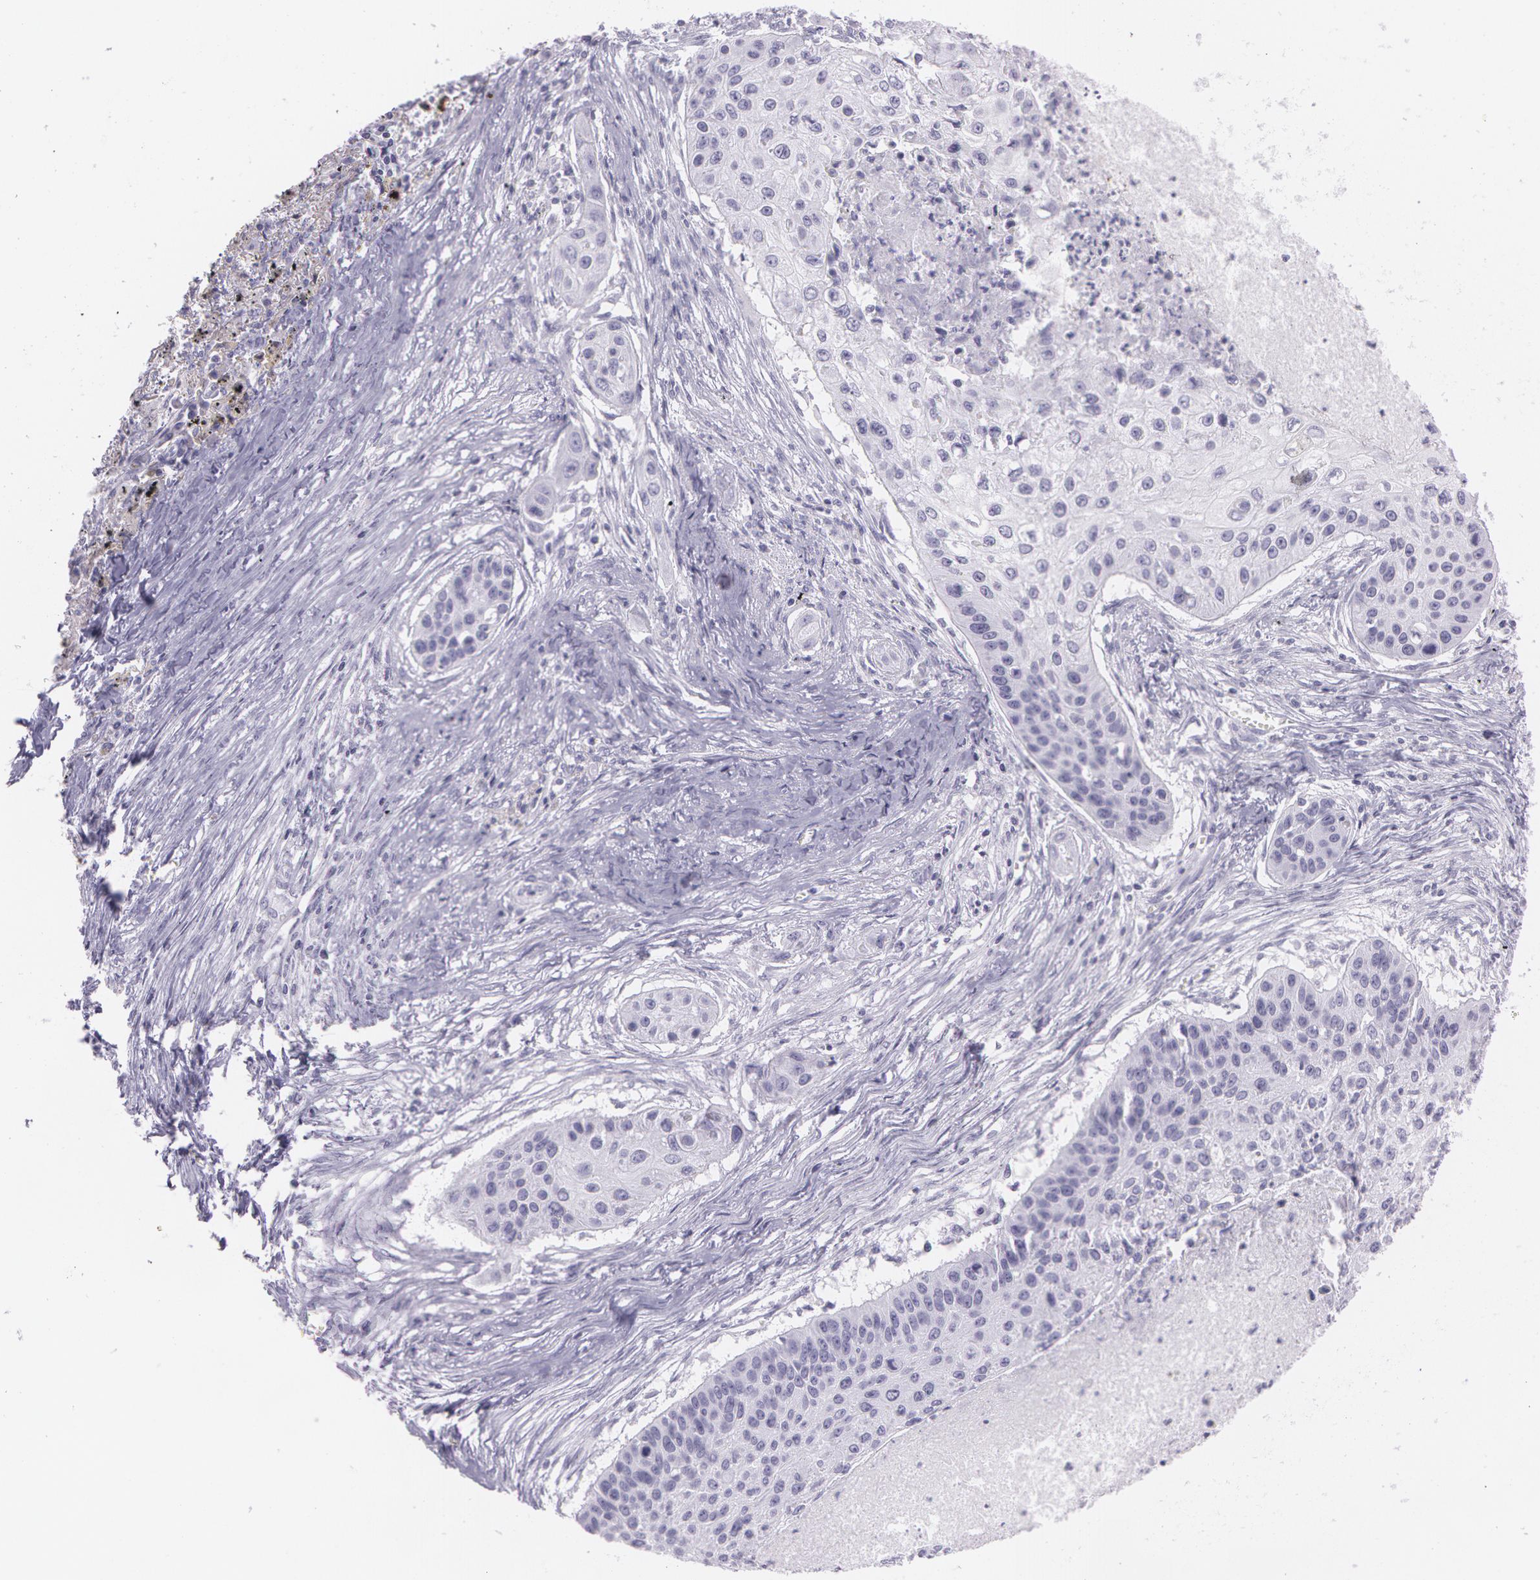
{"staining": {"intensity": "negative", "quantity": "none", "location": "none"}, "tissue": "lung cancer", "cell_type": "Tumor cells", "image_type": "cancer", "snomed": [{"axis": "morphology", "description": "Squamous cell carcinoma, NOS"}, {"axis": "topography", "description": "Lung"}], "caption": "Tumor cells show no significant protein expression in squamous cell carcinoma (lung). (DAB (3,3'-diaminobenzidine) immunohistochemistry (IHC) visualized using brightfield microscopy, high magnification).", "gene": "SNCG", "patient": {"sex": "male", "age": 71}}